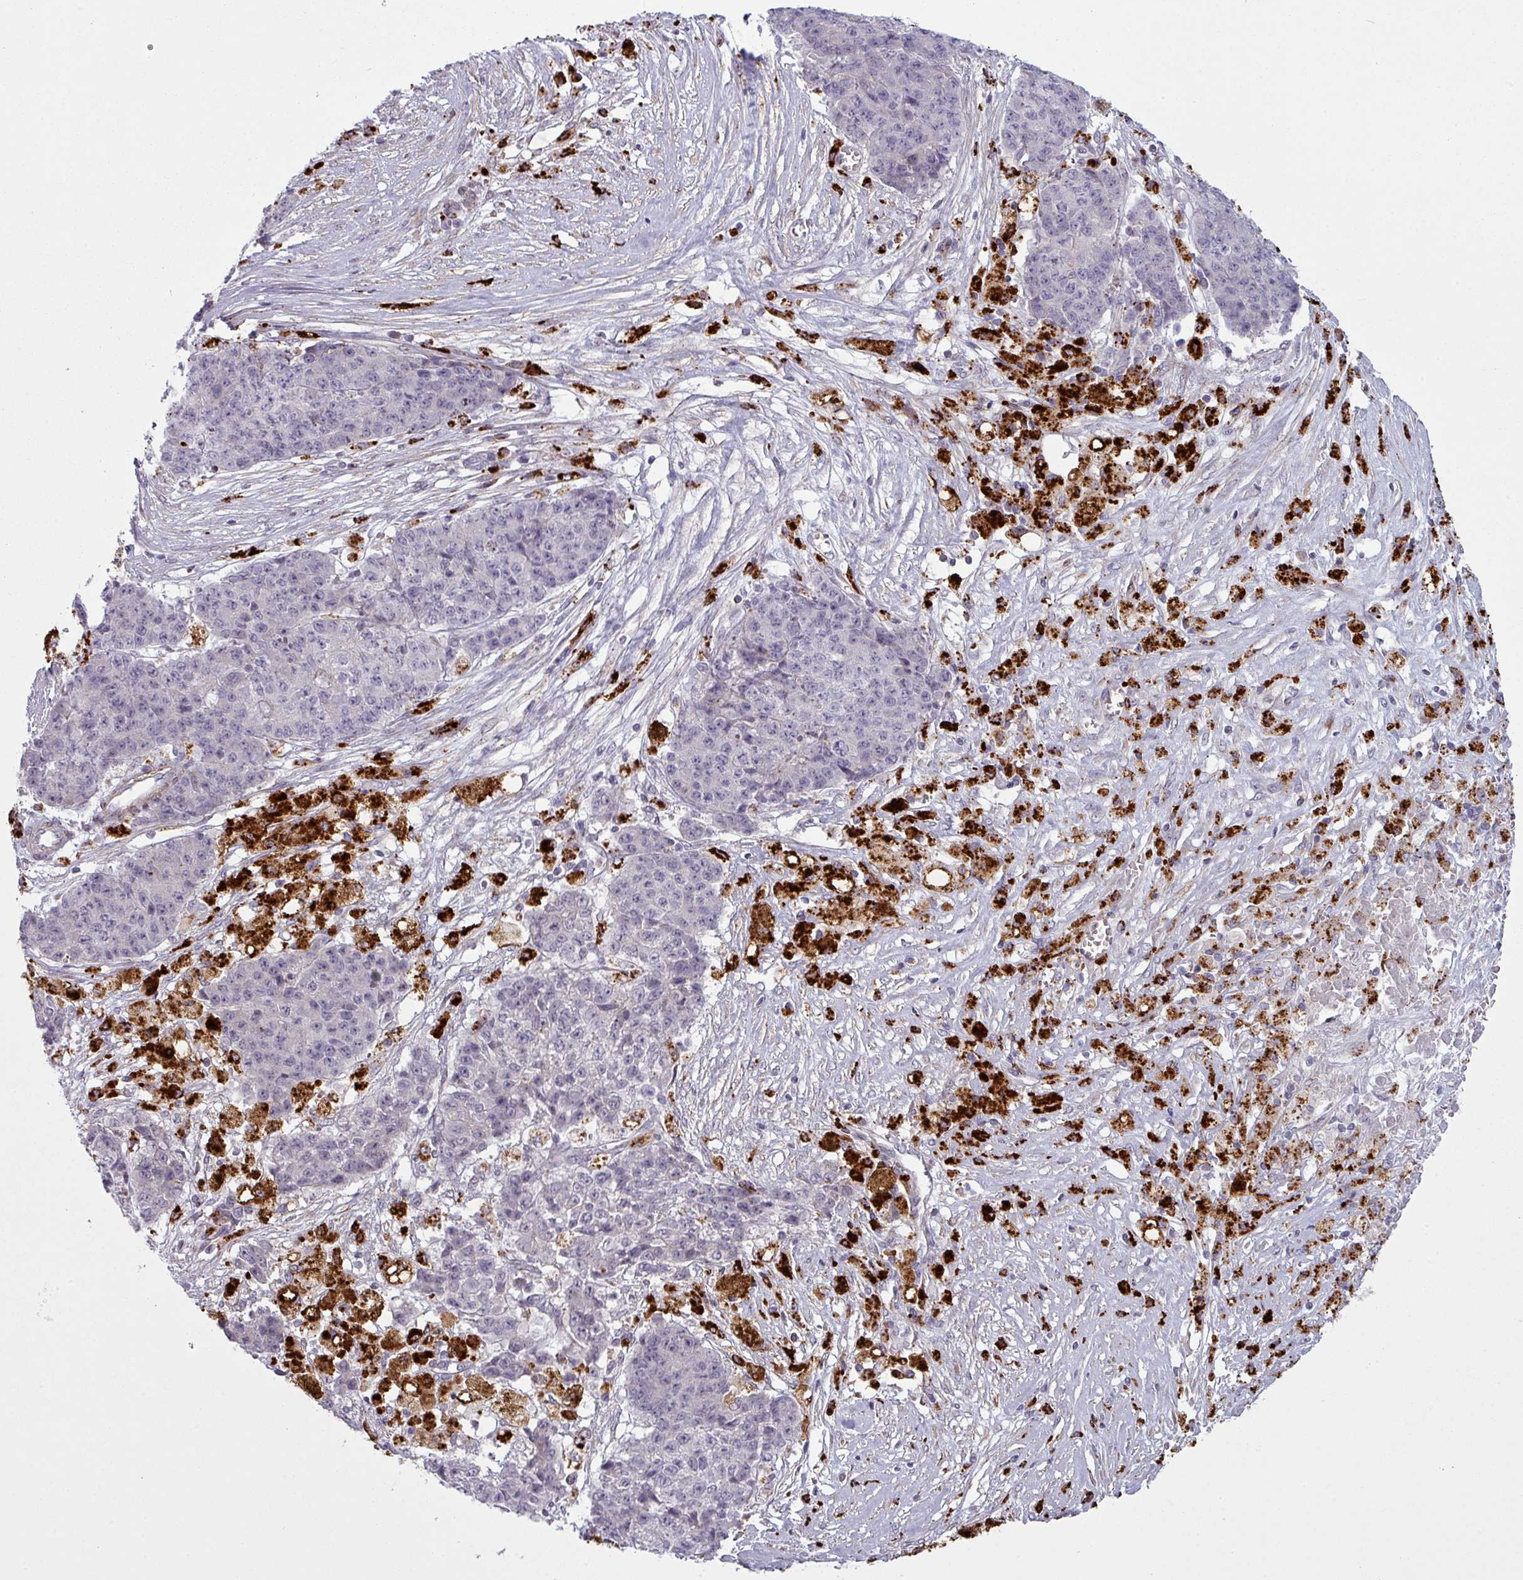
{"staining": {"intensity": "negative", "quantity": "none", "location": "none"}, "tissue": "ovarian cancer", "cell_type": "Tumor cells", "image_type": "cancer", "snomed": [{"axis": "morphology", "description": "Carcinoma, endometroid"}, {"axis": "topography", "description": "Ovary"}], "caption": "Immunohistochemistry histopathology image of neoplastic tissue: human ovarian cancer (endometroid carcinoma) stained with DAB (3,3'-diaminobenzidine) shows no significant protein positivity in tumor cells.", "gene": "MAP7D2", "patient": {"sex": "female", "age": 42}}